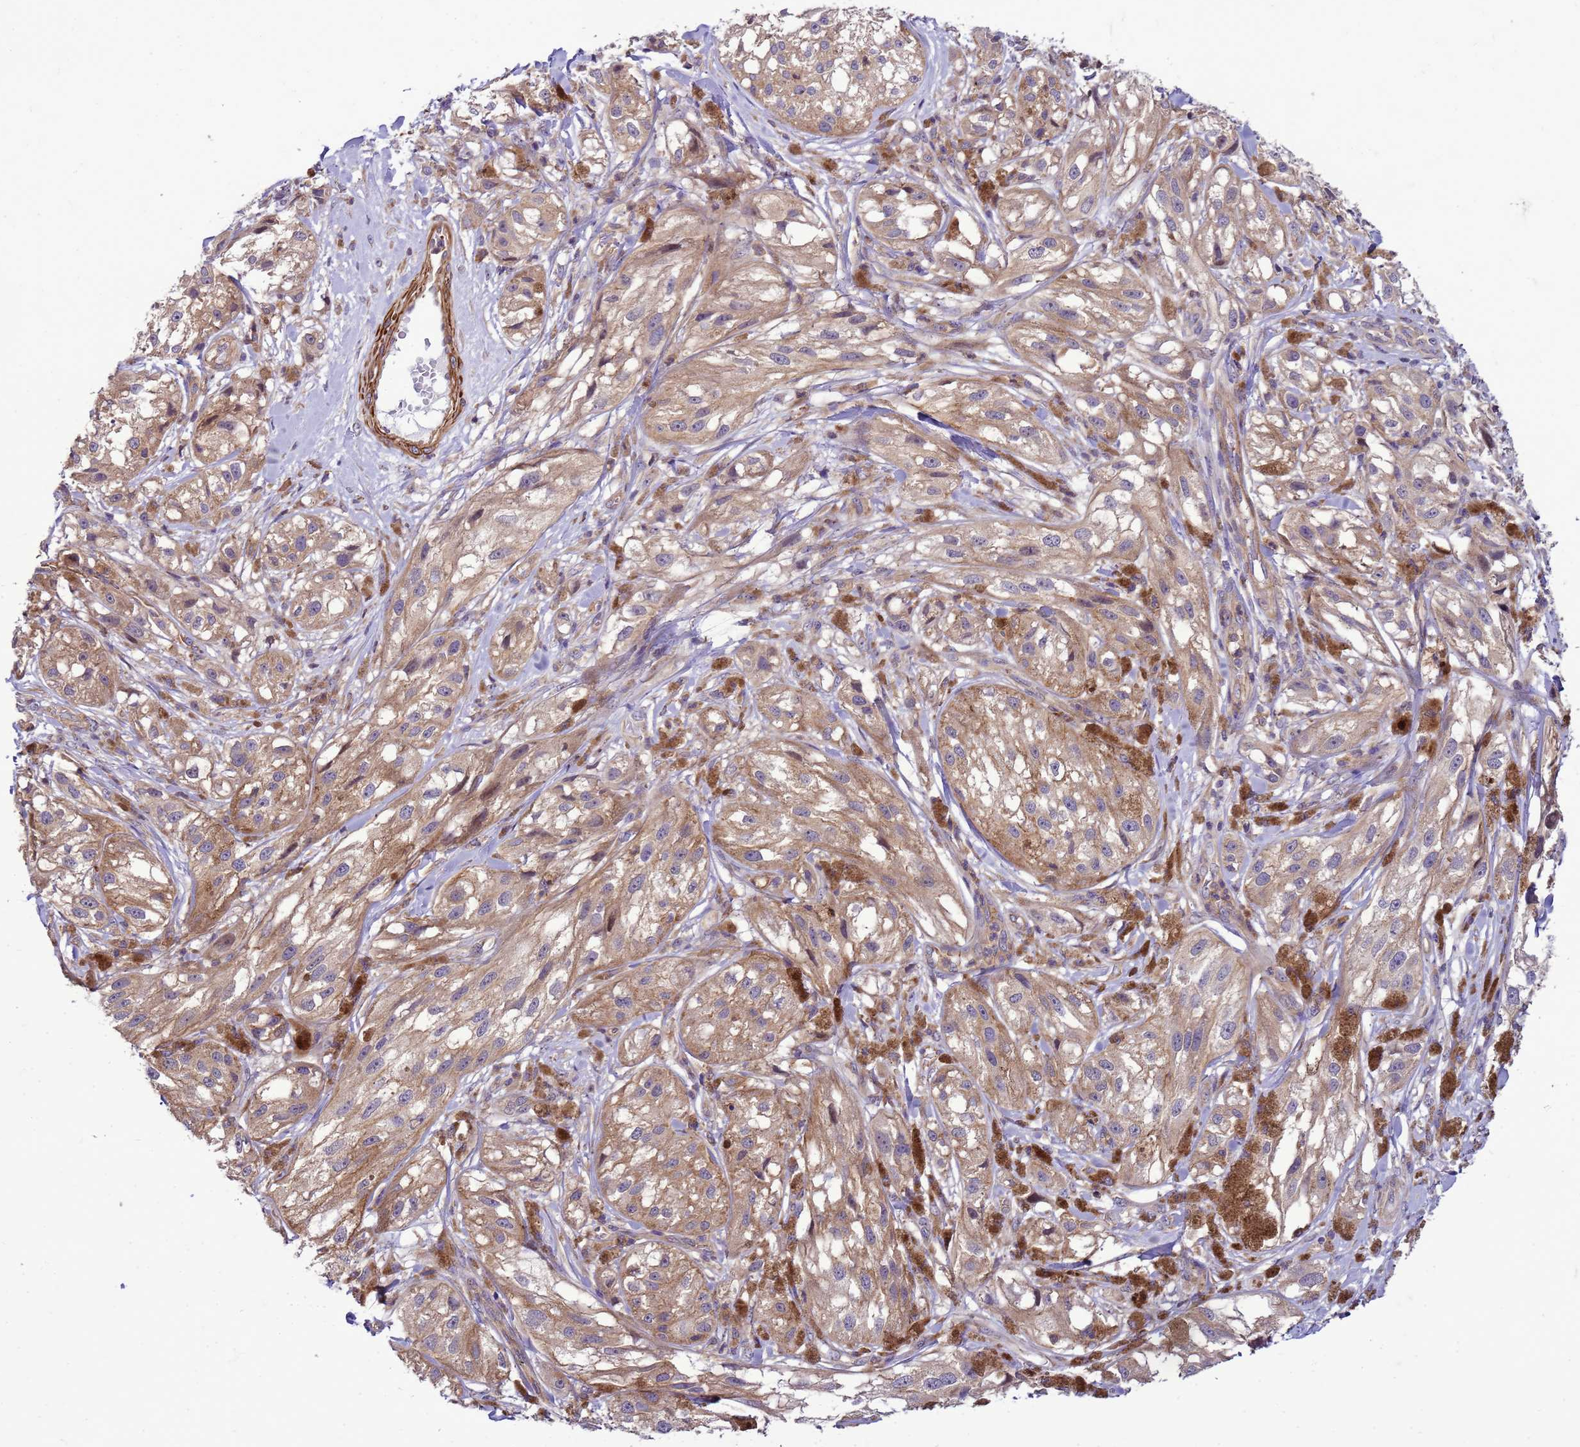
{"staining": {"intensity": "weak", "quantity": ">75%", "location": "cytoplasmic/membranous"}, "tissue": "melanoma", "cell_type": "Tumor cells", "image_type": "cancer", "snomed": [{"axis": "morphology", "description": "Malignant melanoma, NOS"}, {"axis": "topography", "description": "Skin"}], "caption": "Weak cytoplasmic/membranous staining is identified in approximately >75% of tumor cells in malignant melanoma. Immunohistochemistry stains the protein of interest in brown and the nuclei are stained blue.", "gene": "GEN1", "patient": {"sex": "male", "age": 88}}